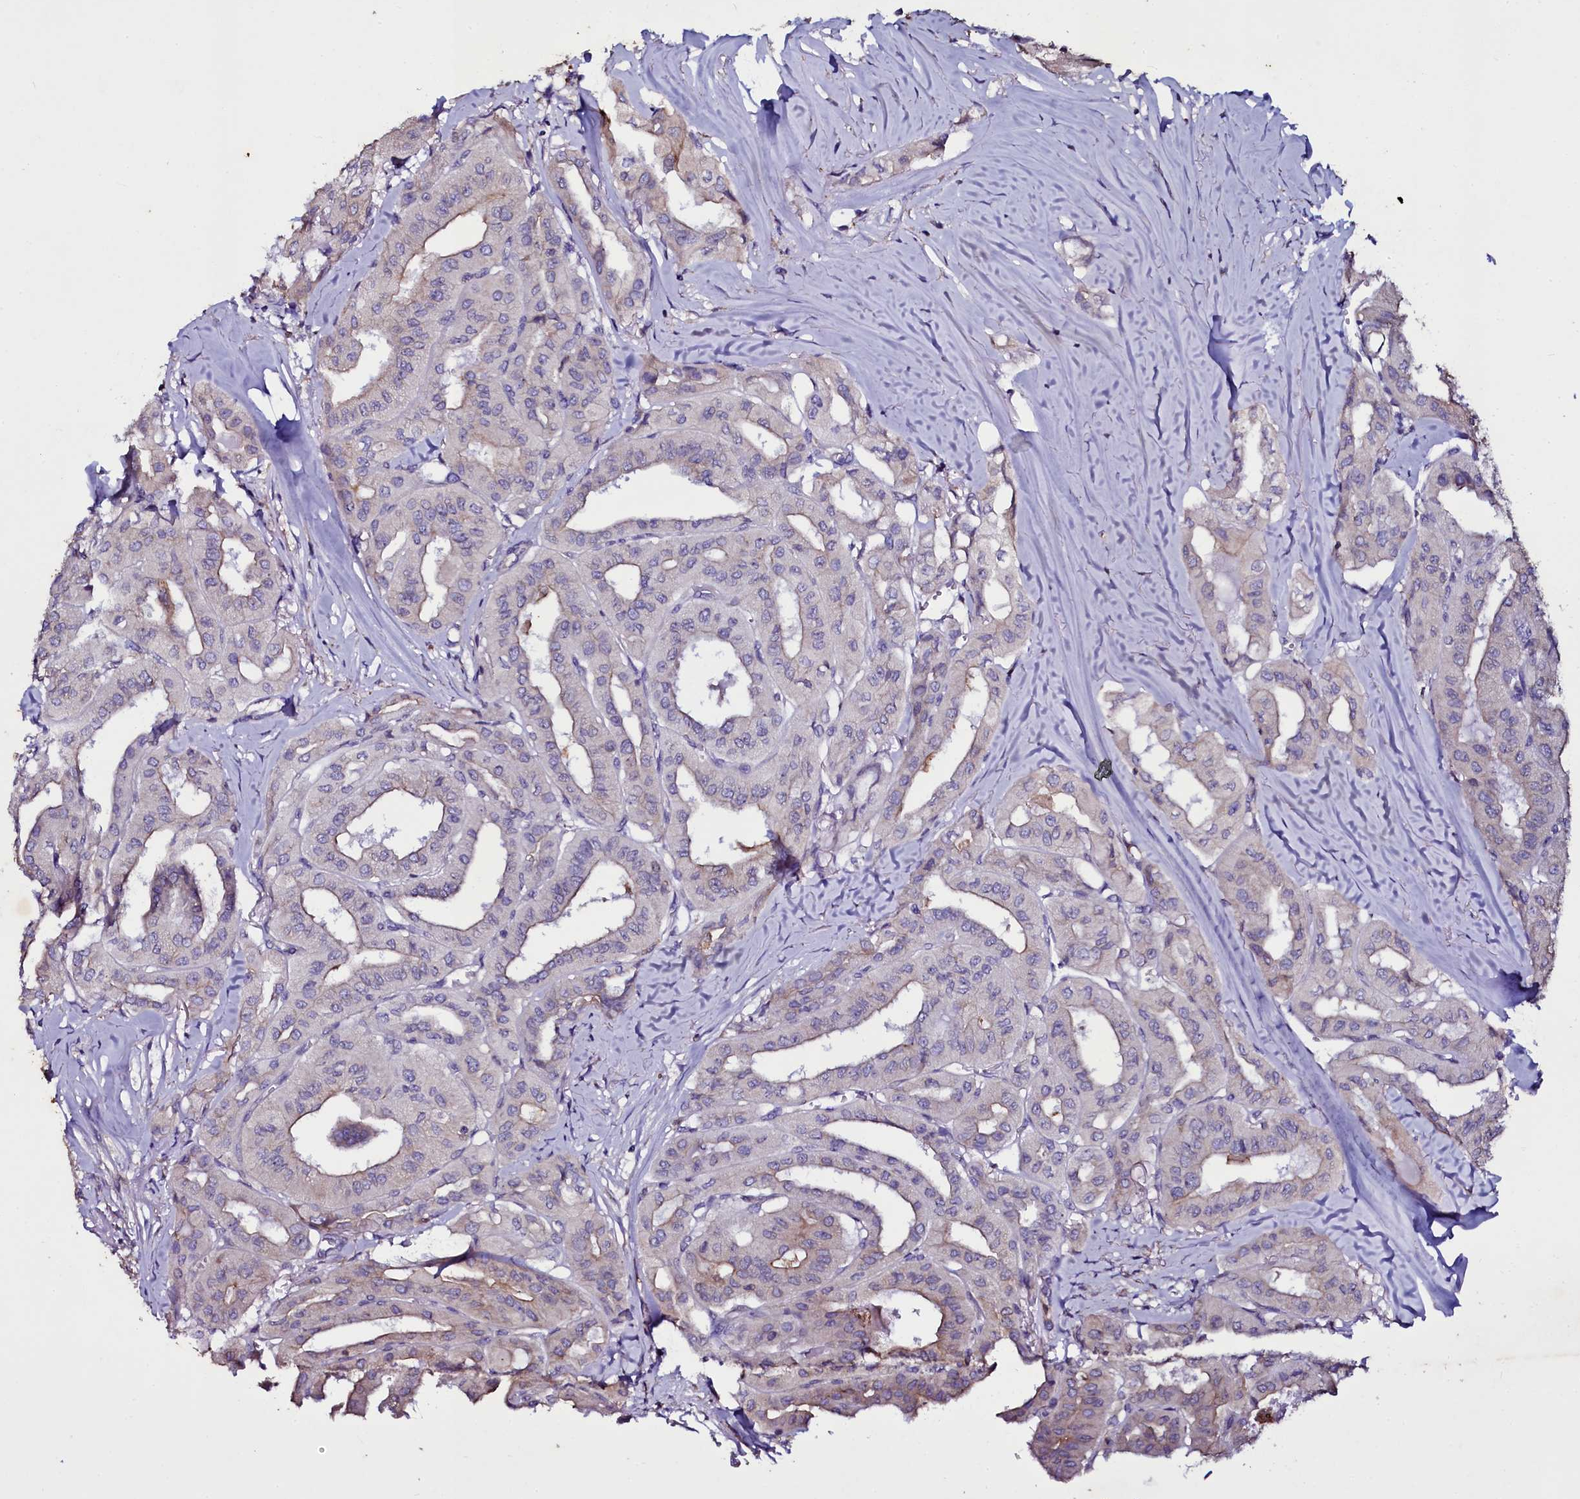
{"staining": {"intensity": "weak", "quantity": "<25%", "location": "cytoplasmic/membranous"}, "tissue": "thyroid cancer", "cell_type": "Tumor cells", "image_type": "cancer", "snomed": [{"axis": "morphology", "description": "Papillary adenocarcinoma, NOS"}, {"axis": "topography", "description": "Thyroid gland"}], "caption": "Immunohistochemical staining of thyroid cancer reveals no significant staining in tumor cells.", "gene": "SELENOT", "patient": {"sex": "female", "age": 59}}